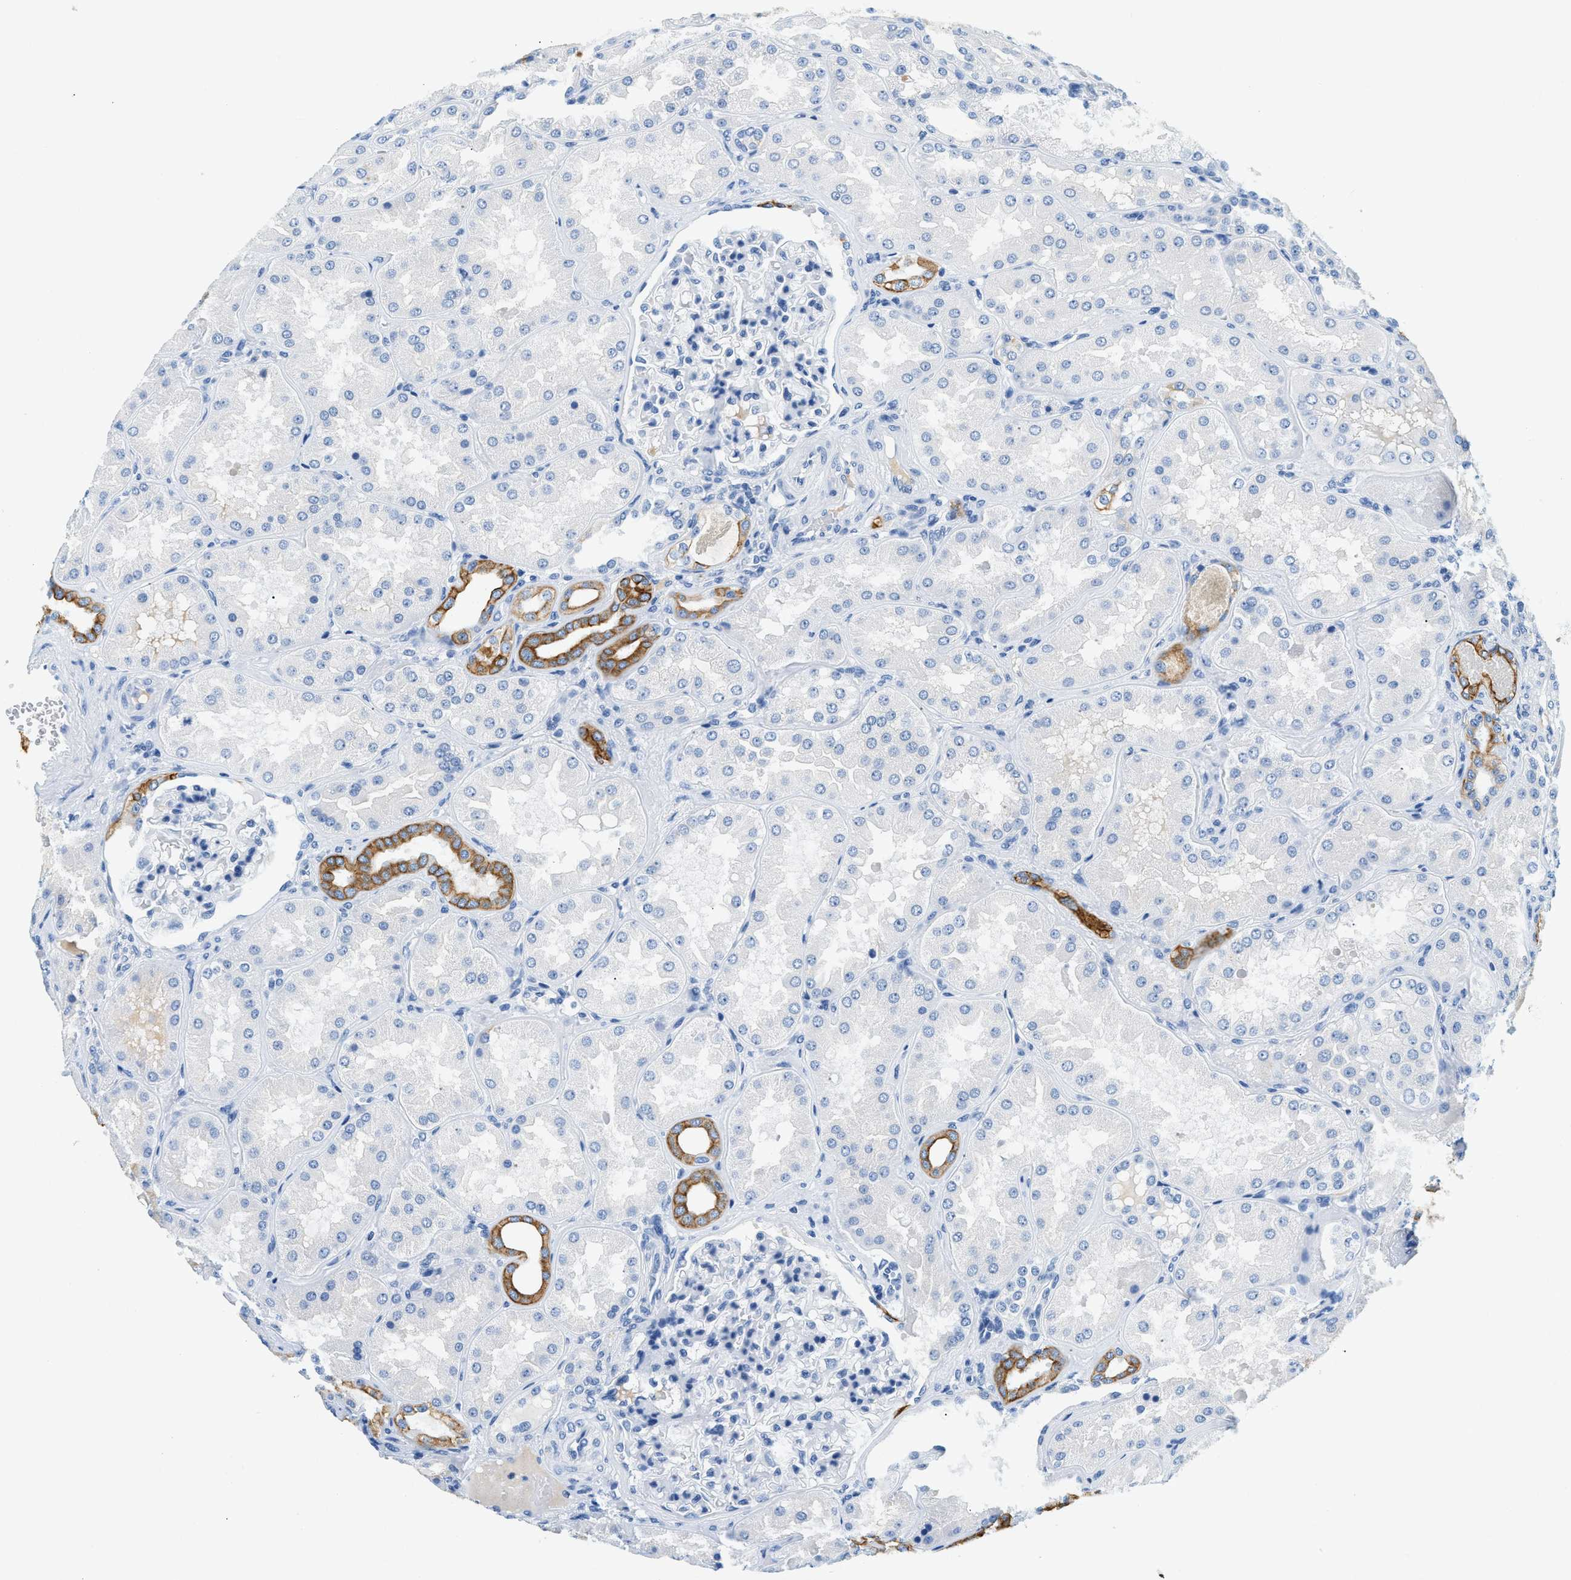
{"staining": {"intensity": "negative", "quantity": "none", "location": "none"}, "tissue": "kidney", "cell_type": "Cells in glomeruli", "image_type": "normal", "snomed": [{"axis": "morphology", "description": "Normal tissue, NOS"}, {"axis": "topography", "description": "Kidney"}], "caption": "Cells in glomeruli show no significant protein expression in normal kidney. Nuclei are stained in blue.", "gene": "STXBP2", "patient": {"sex": "female", "age": 56}}